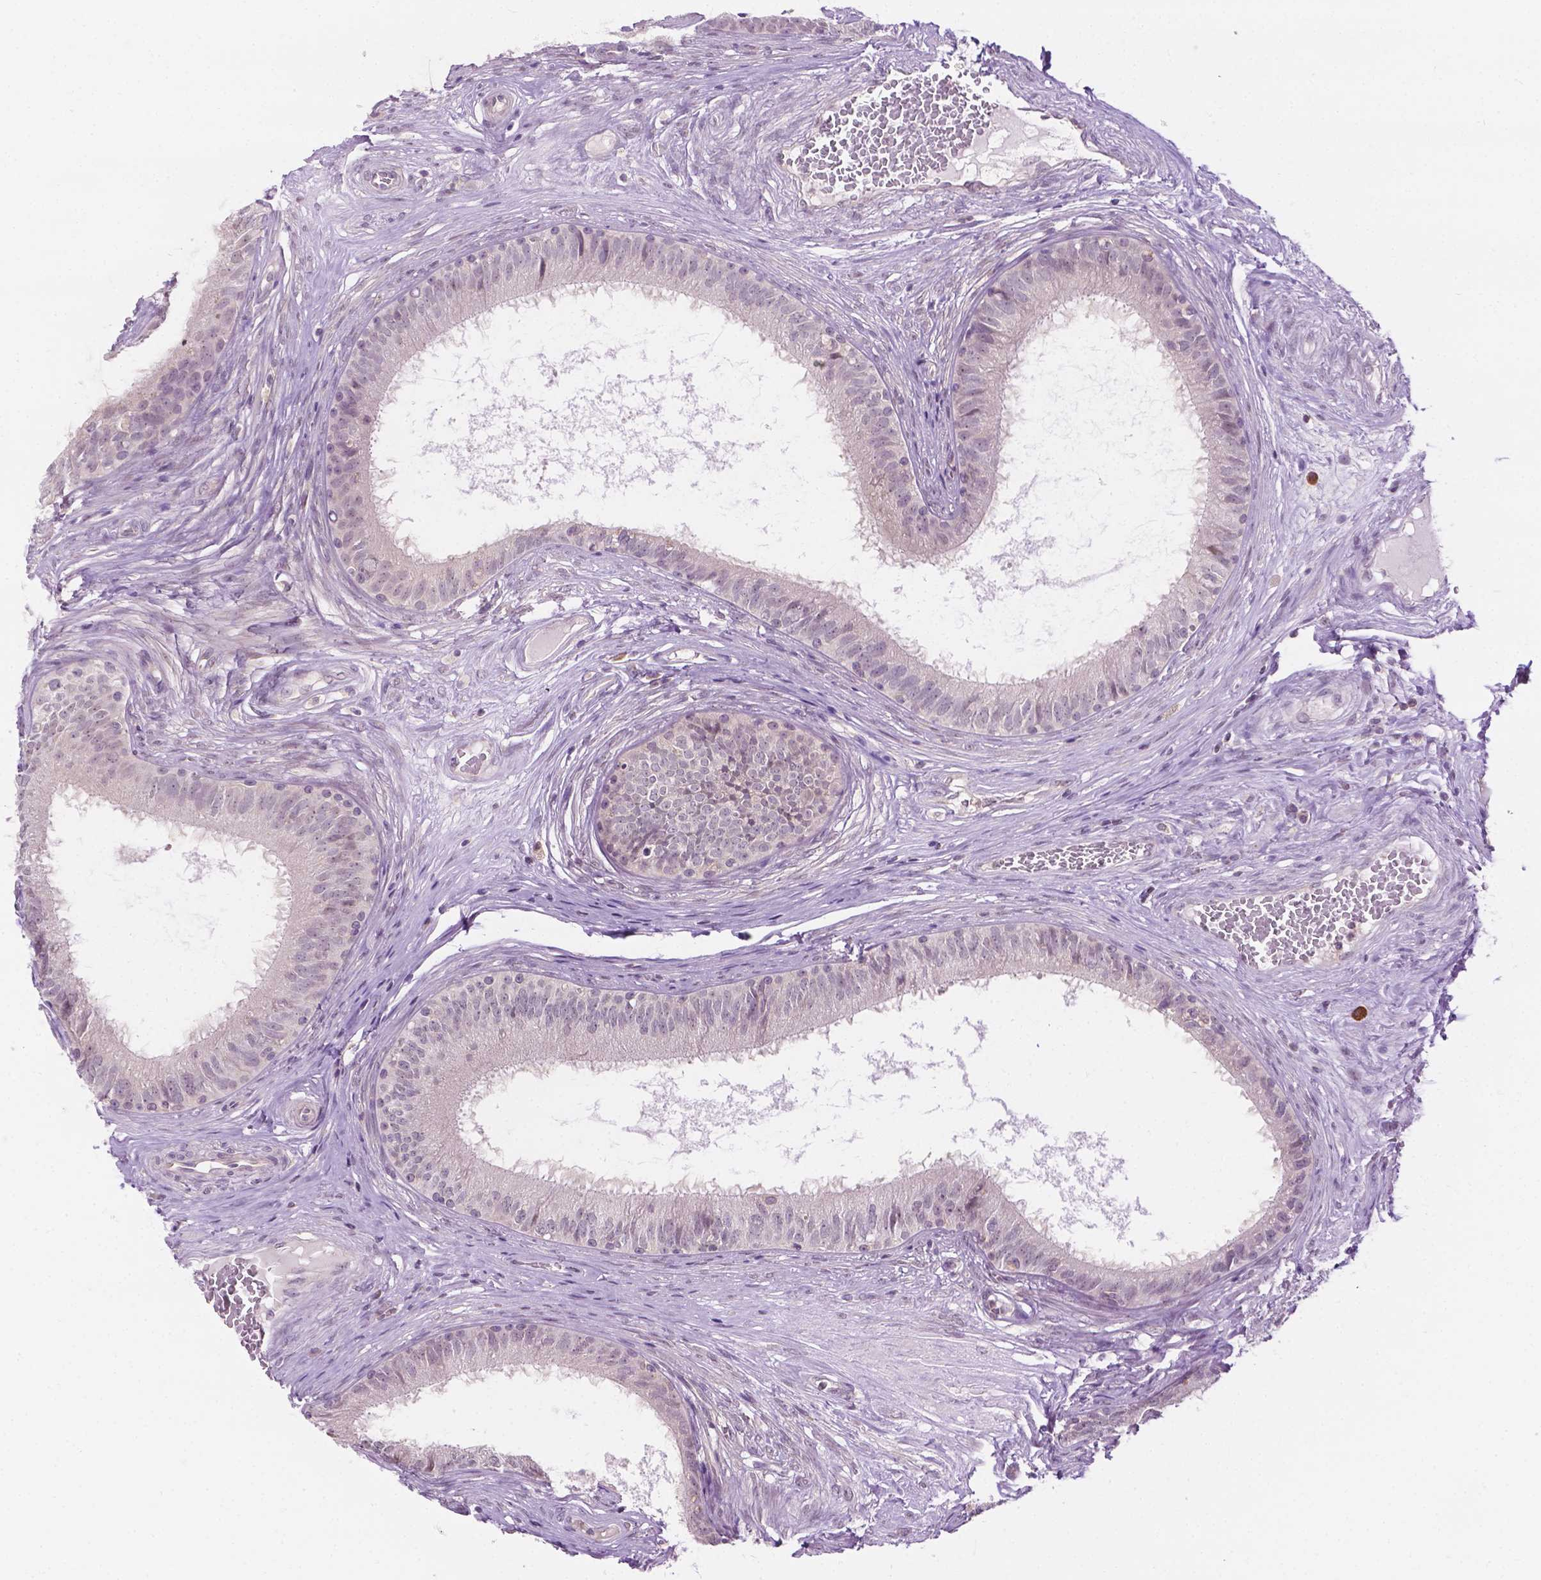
{"staining": {"intensity": "negative", "quantity": "none", "location": "none"}, "tissue": "epididymis", "cell_type": "Glandular cells", "image_type": "normal", "snomed": [{"axis": "morphology", "description": "Normal tissue, NOS"}, {"axis": "topography", "description": "Epididymis"}], "caption": "Glandular cells are negative for brown protein staining in normal epididymis. (Stains: DAB IHC with hematoxylin counter stain, Microscopy: brightfield microscopy at high magnification).", "gene": "DENND4A", "patient": {"sex": "male", "age": 59}}